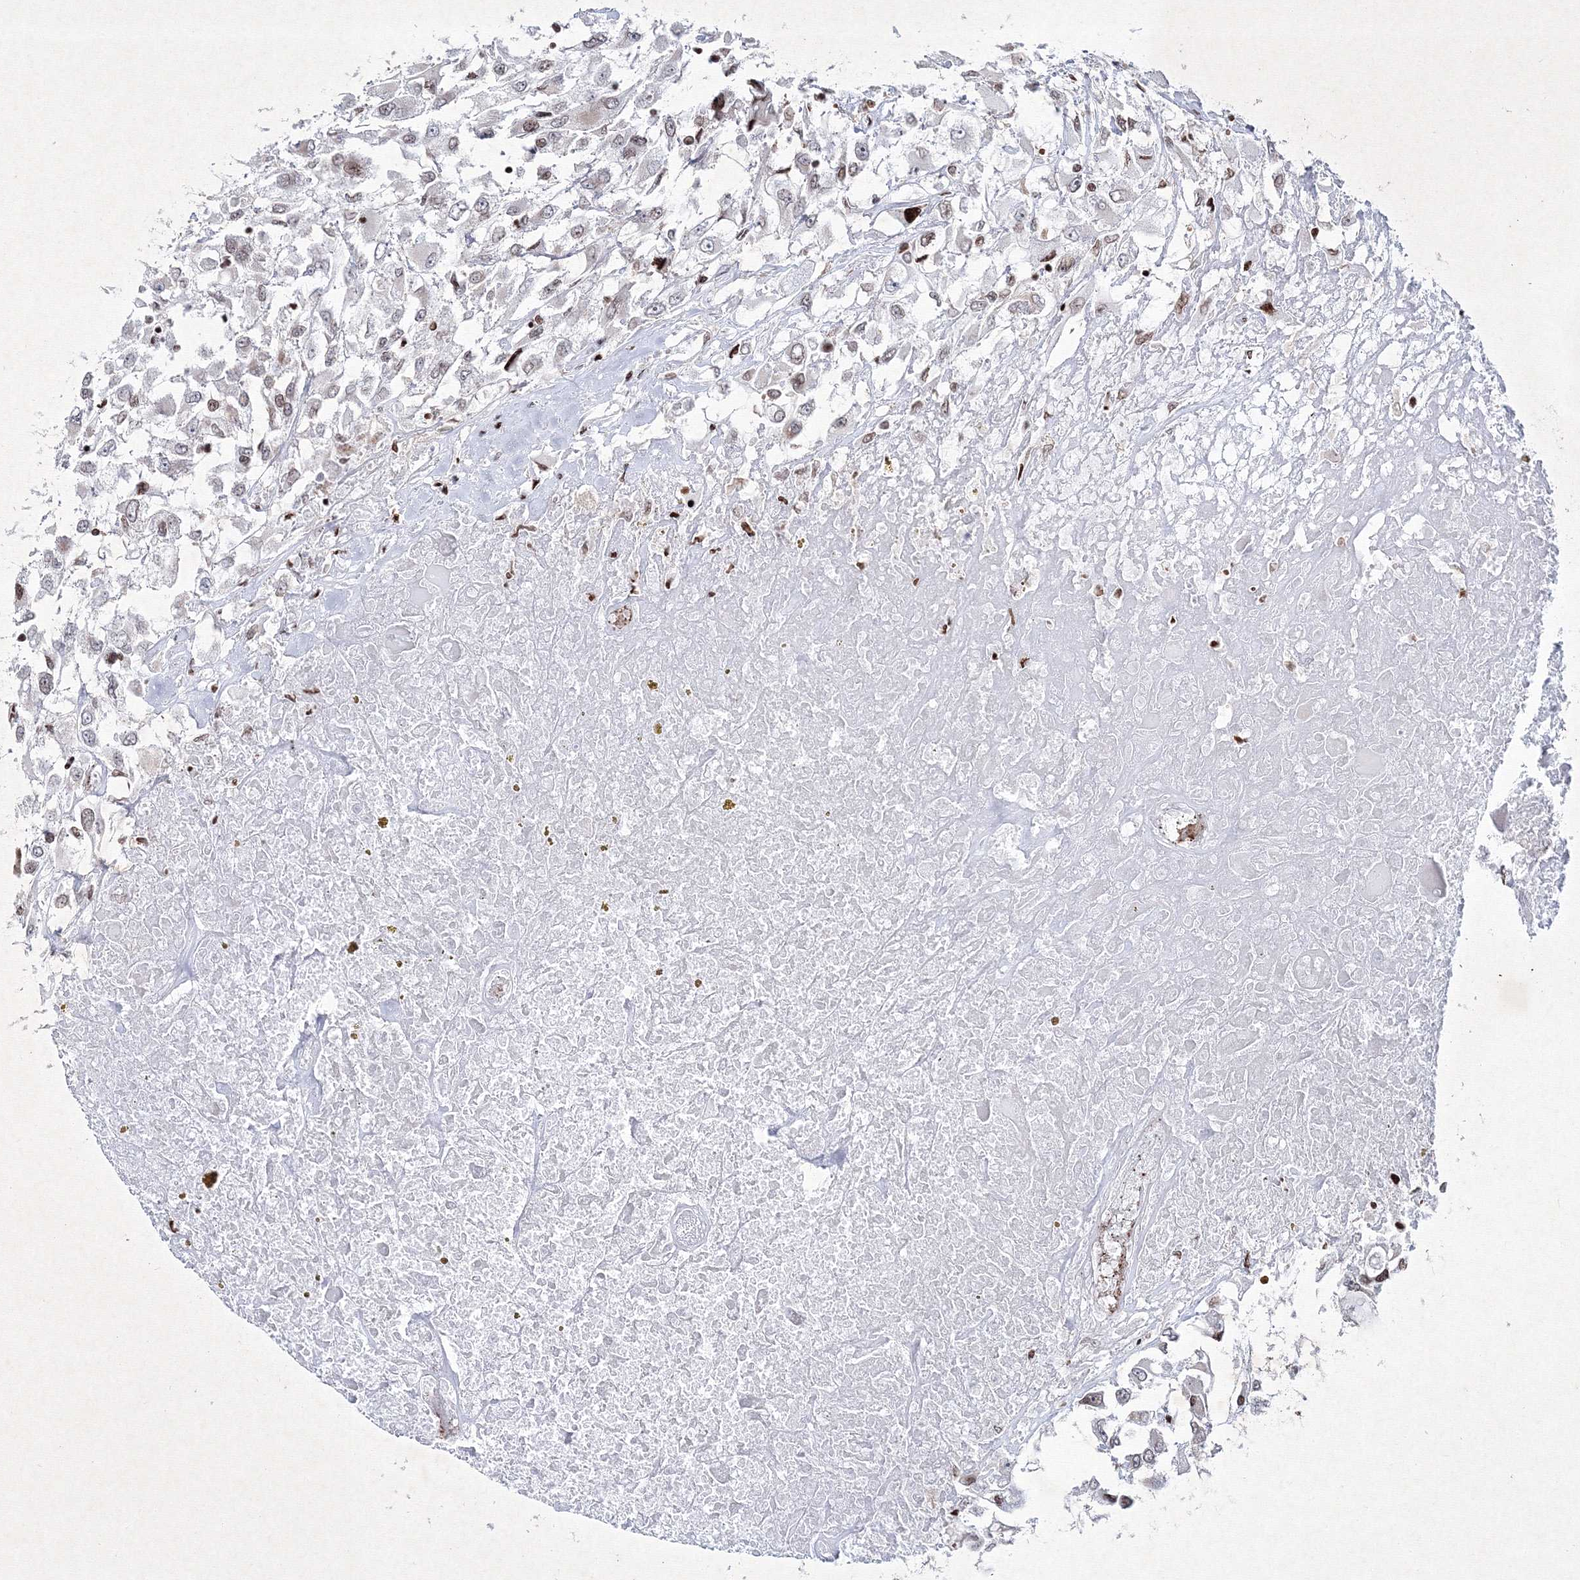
{"staining": {"intensity": "weak", "quantity": "<25%", "location": "nuclear"}, "tissue": "renal cancer", "cell_type": "Tumor cells", "image_type": "cancer", "snomed": [{"axis": "morphology", "description": "Adenocarcinoma, NOS"}, {"axis": "topography", "description": "Kidney"}], "caption": "High power microscopy photomicrograph of an immunohistochemistry (IHC) histopathology image of renal cancer (adenocarcinoma), revealing no significant positivity in tumor cells.", "gene": "SMIM29", "patient": {"sex": "female", "age": 52}}